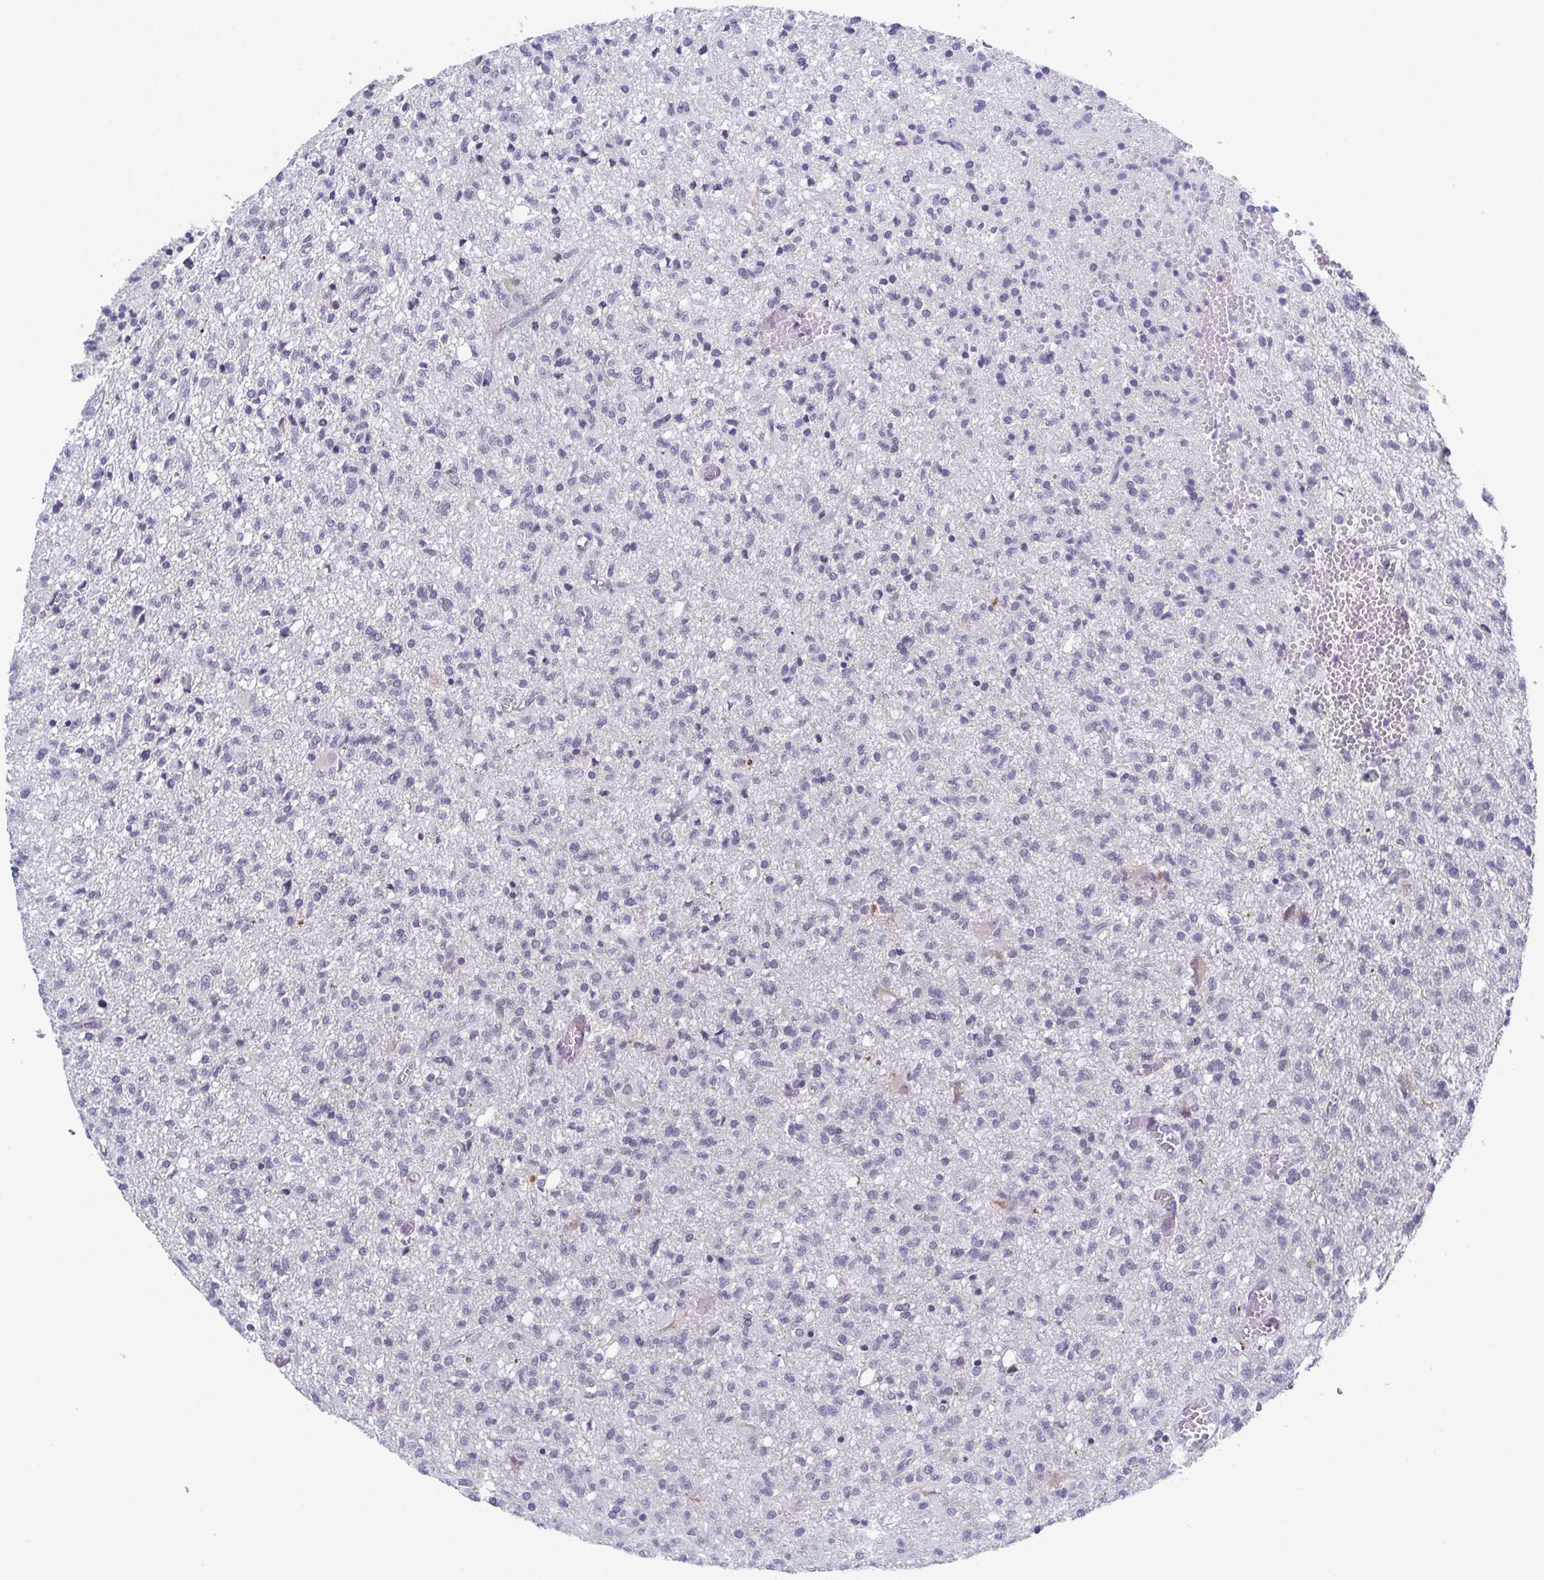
{"staining": {"intensity": "negative", "quantity": "none", "location": "none"}, "tissue": "glioma", "cell_type": "Tumor cells", "image_type": "cancer", "snomed": [{"axis": "morphology", "description": "Glioma, malignant, Low grade"}, {"axis": "topography", "description": "Brain"}], "caption": "DAB immunohistochemical staining of glioma demonstrates no significant expression in tumor cells. The staining was performed using DAB to visualize the protein expression in brown, while the nuclei were stained in blue with hematoxylin (Magnification: 20x).", "gene": "ZFP64", "patient": {"sex": "male", "age": 64}}